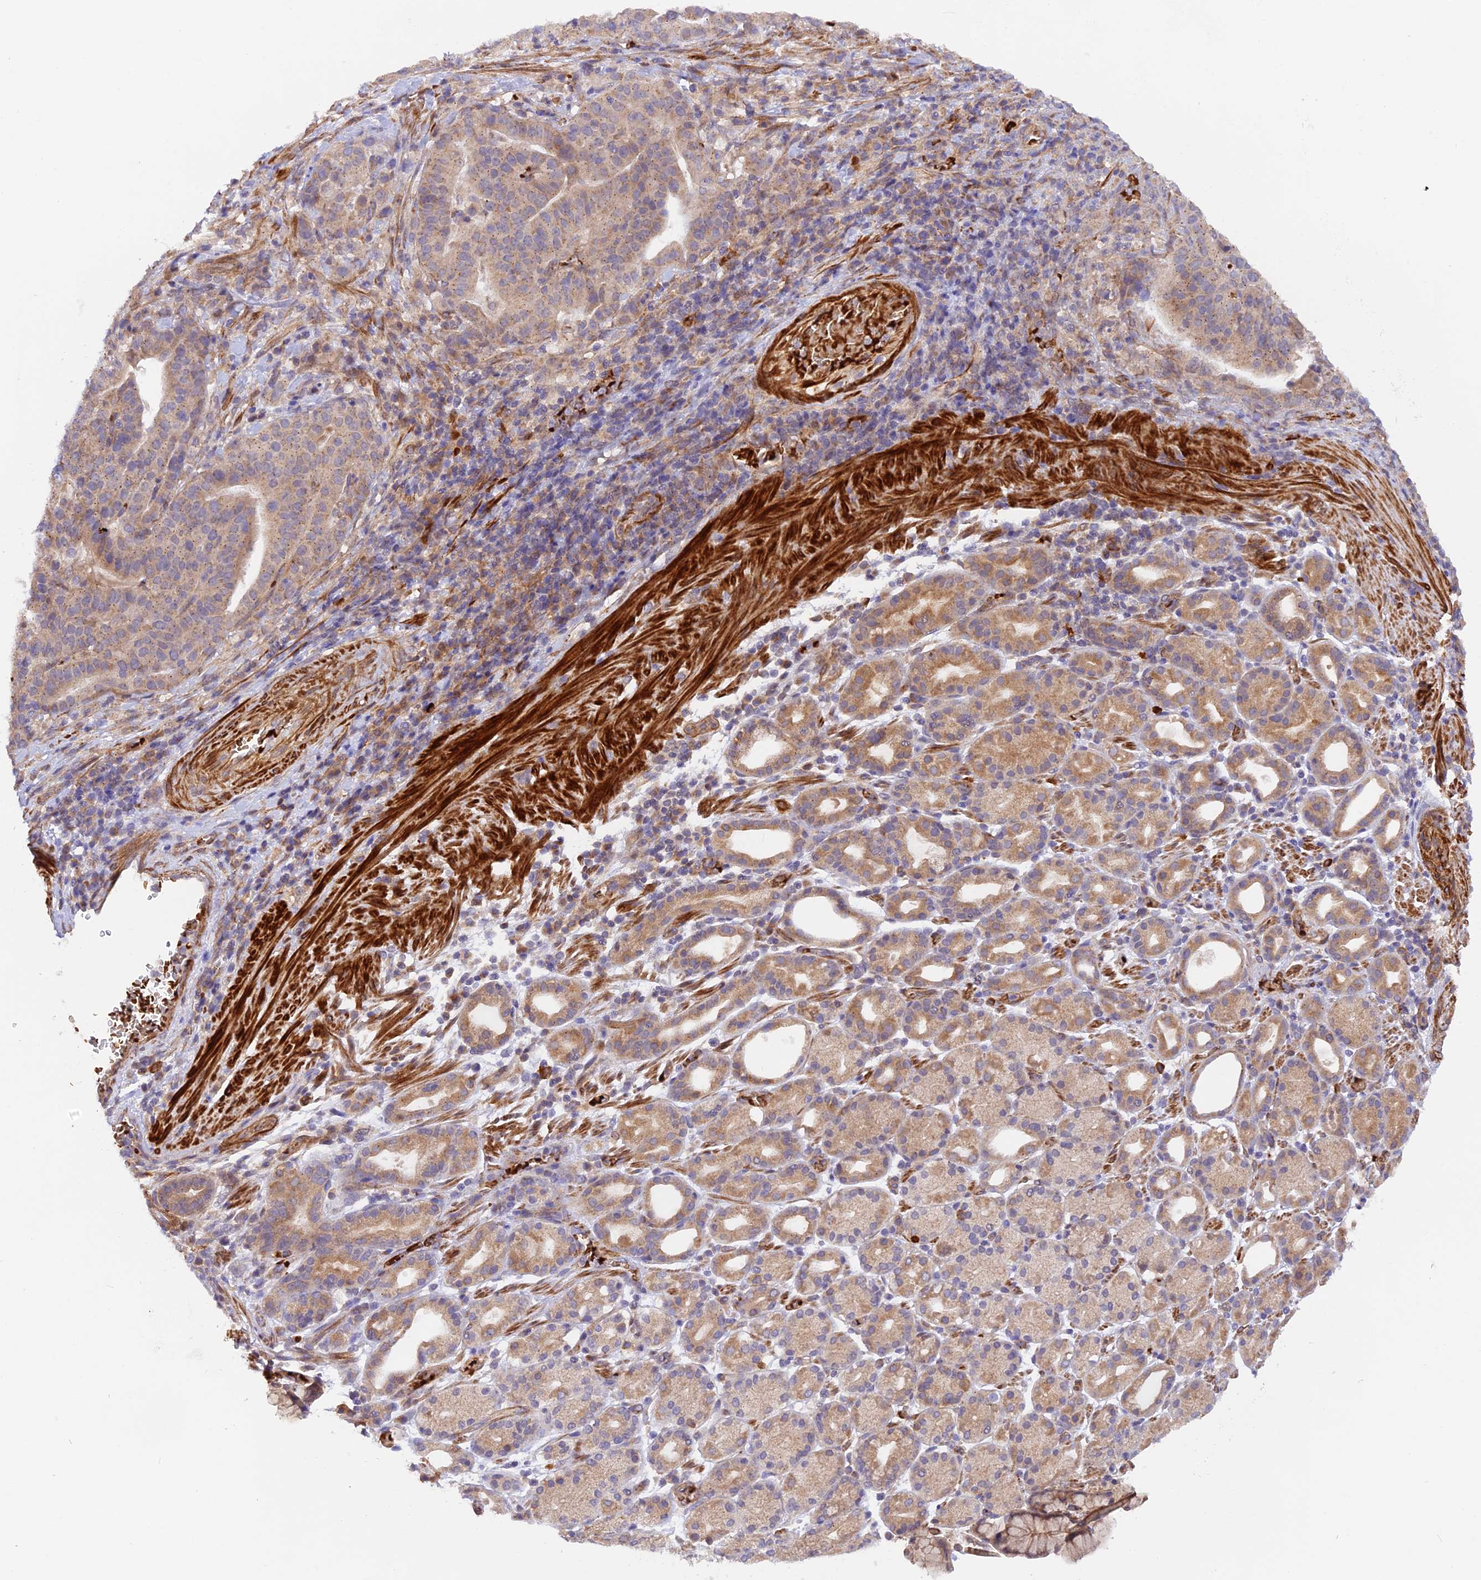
{"staining": {"intensity": "moderate", "quantity": ">75%", "location": "cytoplasmic/membranous"}, "tissue": "stomach cancer", "cell_type": "Tumor cells", "image_type": "cancer", "snomed": [{"axis": "morphology", "description": "Adenocarcinoma, NOS"}, {"axis": "topography", "description": "Stomach"}], "caption": "Protein staining displays moderate cytoplasmic/membranous positivity in about >75% of tumor cells in adenocarcinoma (stomach).", "gene": "WDFY4", "patient": {"sex": "male", "age": 48}}